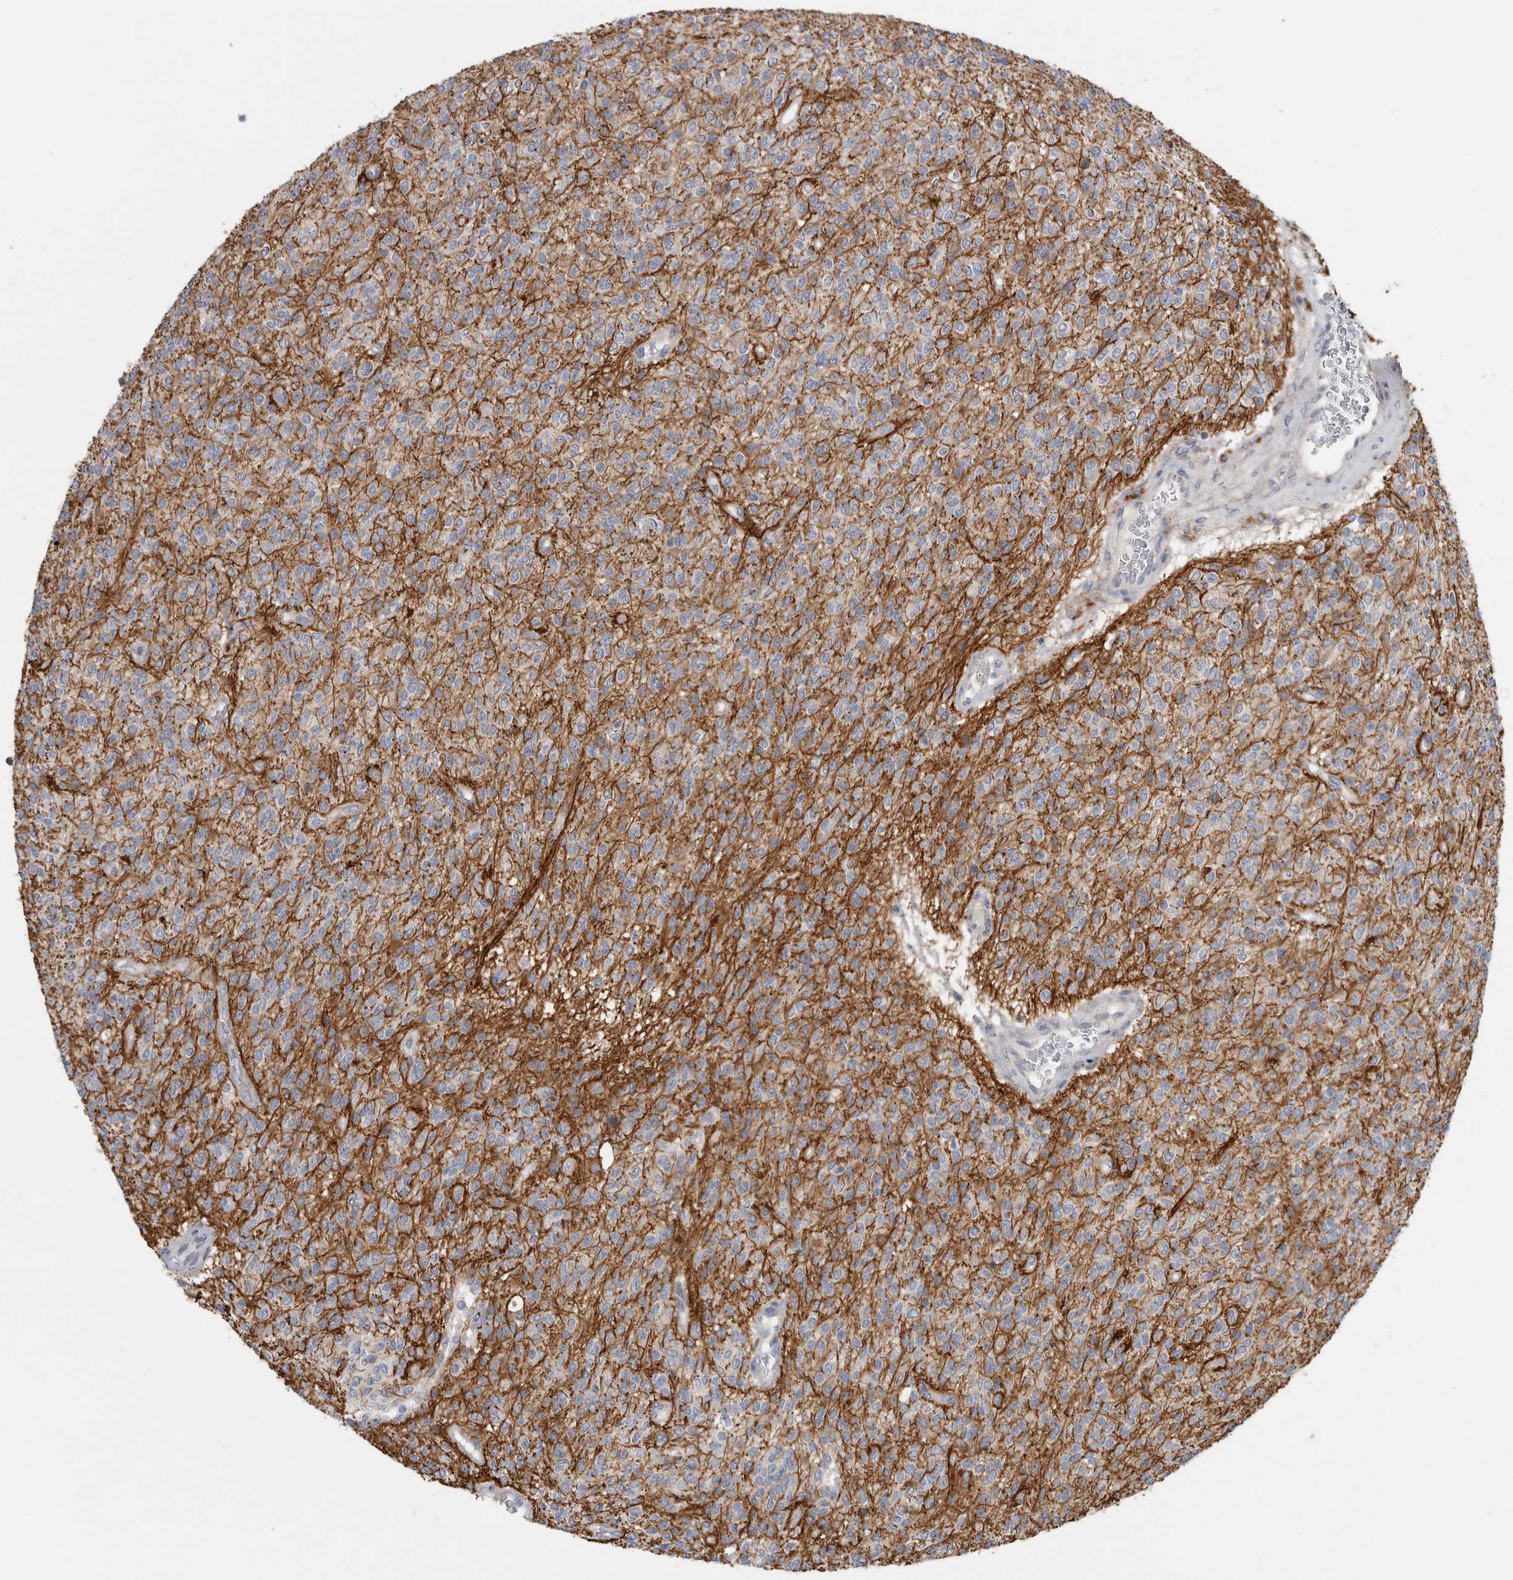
{"staining": {"intensity": "negative", "quantity": "none", "location": "none"}, "tissue": "glioma", "cell_type": "Tumor cells", "image_type": "cancer", "snomed": [{"axis": "morphology", "description": "Glioma, malignant, High grade"}, {"axis": "topography", "description": "Brain"}], "caption": "DAB (3,3'-diaminobenzidine) immunohistochemical staining of human glioma displays no significant expression in tumor cells. The staining was performed using DAB to visualize the protein expression in brown, while the nuclei were stained in blue with hematoxylin (Magnification: 20x).", "gene": "ATXN2", "patient": {"sex": "male", "age": 34}}